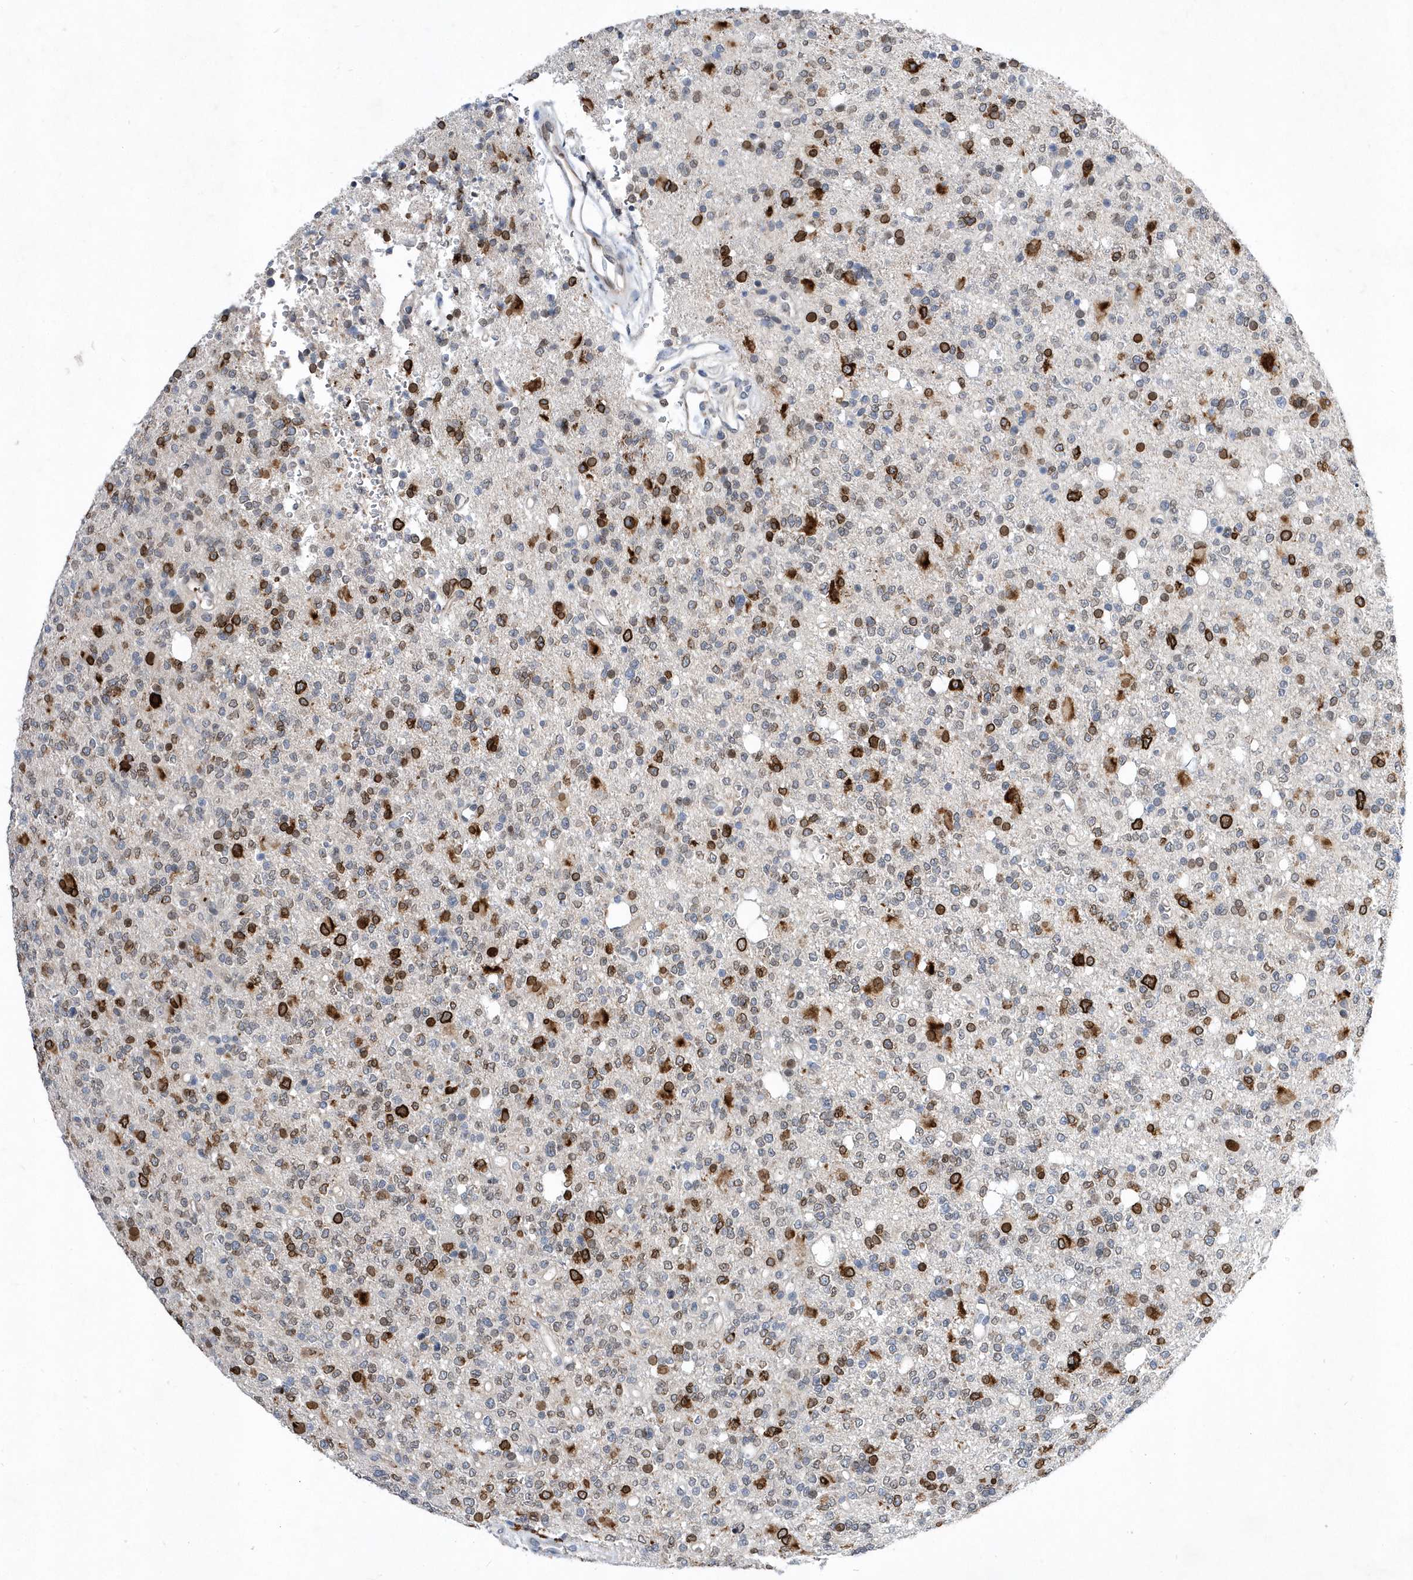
{"staining": {"intensity": "strong", "quantity": "25%-75%", "location": "cytoplasmic/membranous,nuclear"}, "tissue": "glioma", "cell_type": "Tumor cells", "image_type": "cancer", "snomed": [{"axis": "morphology", "description": "Glioma, malignant, High grade"}, {"axis": "topography", "description": "Brain"}], "caption": "A high-resolution micrograph shows immunohistochemistry (IHC) staining of malignant glioma (high-grade), which reveals strong cytoplasmic/membranous and nuclear staining in approximately 25%-75% of tumor cells. Immunohistochemistry (ihc) stains the protein in brown and the nuclei are stained blue.", "gene": "ZNF875", "patient": {"sex": "female", "age": 62}}